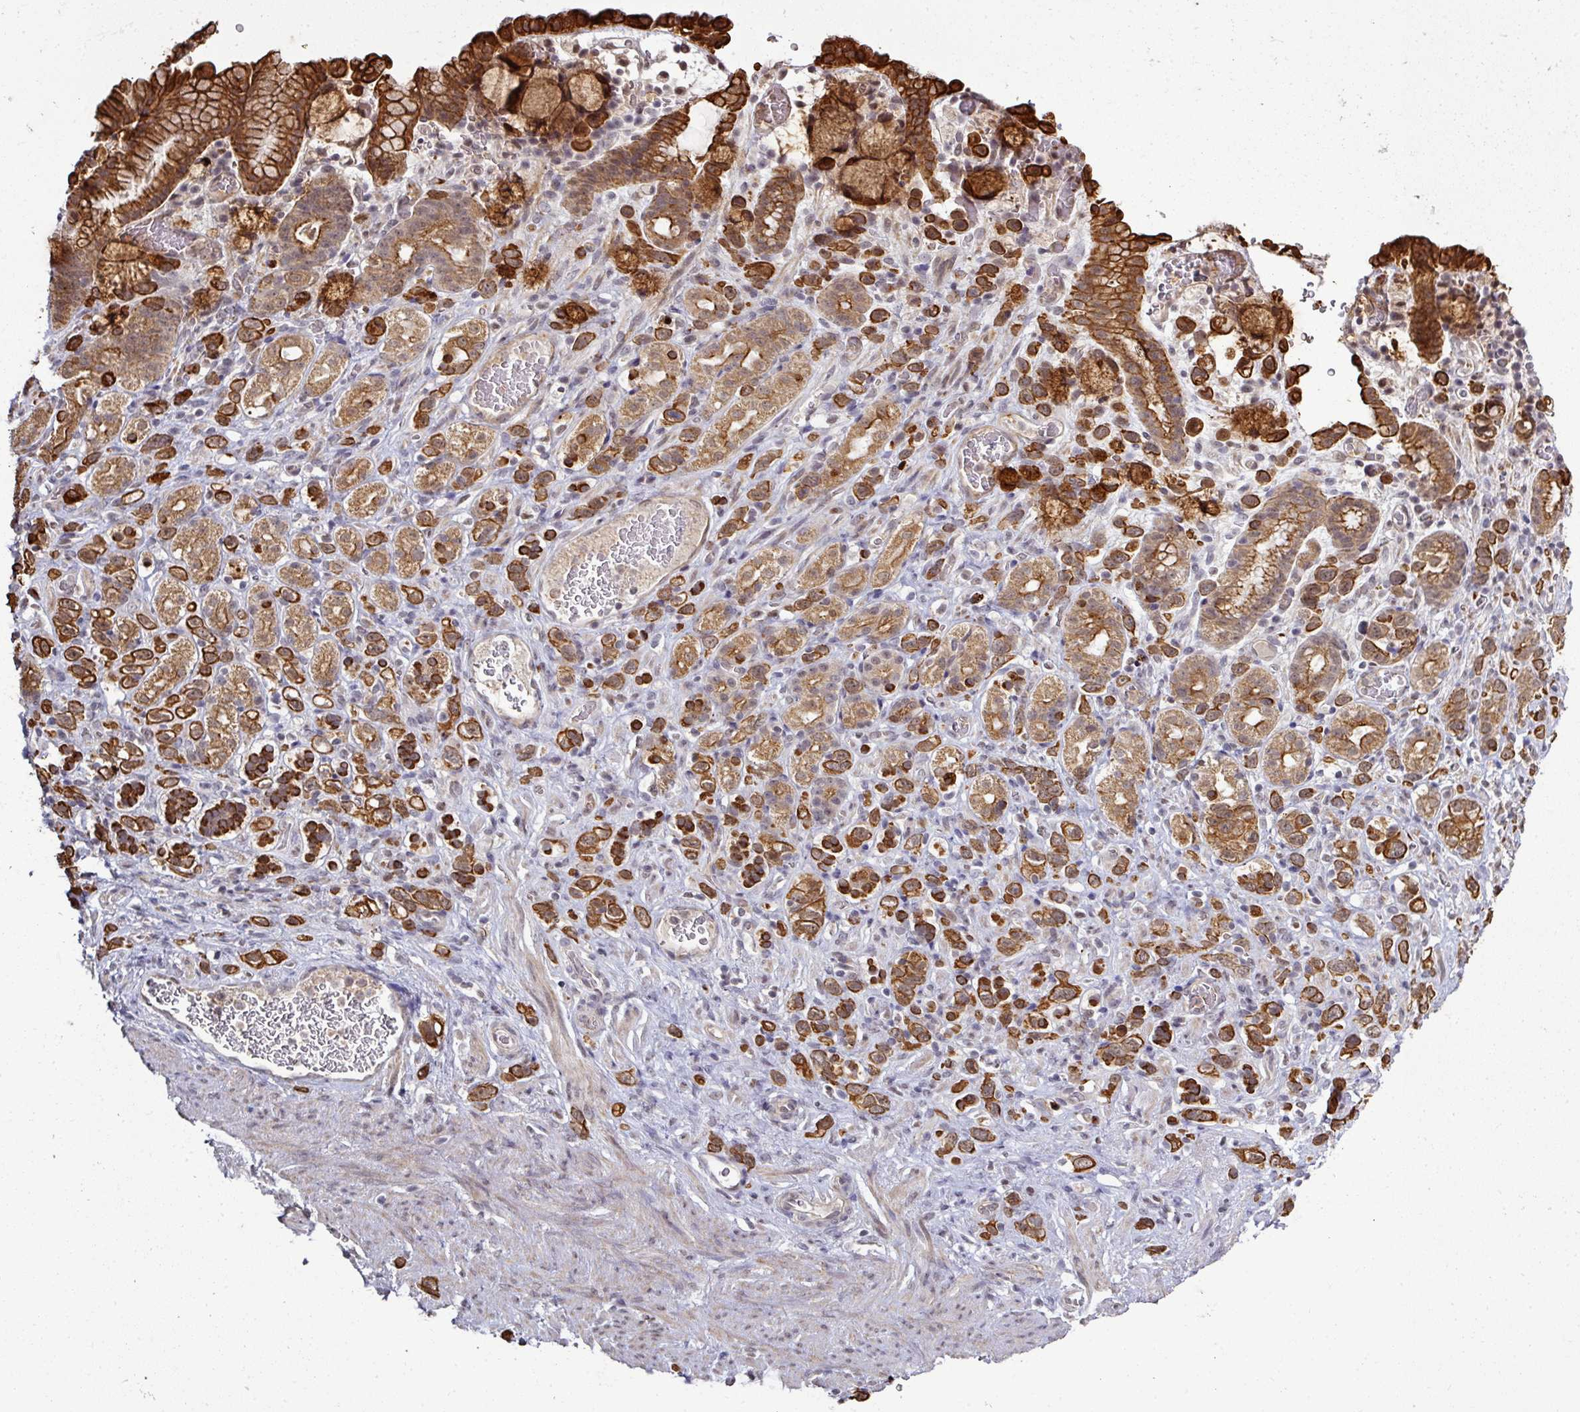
{"staining": {"intensity": "strong", "quantity": ">75%", "location": "cytoplasmic/membranous"}, "tissue": "stomach cancer", "cell_type": "Tumor cells", "image_type": "cancer", "snomed": [{"axis": "morphology", "description": "Adenocarcinoma, NOS"}, {"axis": "topography", "description": "Stomach"}], "caption": "Immunohistochemical staining of stomach adenocarcinoma shows high levels of strong cytoplasmic/membranous protein expression in about >75% of tumor cells. Using DAB (3,3'-diaminobenzidine) (brown) and hematoxylin (blue) stains, captured at high magnification using brightfield microscopy.", "gene": "GTF2H3", "patient": {"sex": "female", "age": 65}}